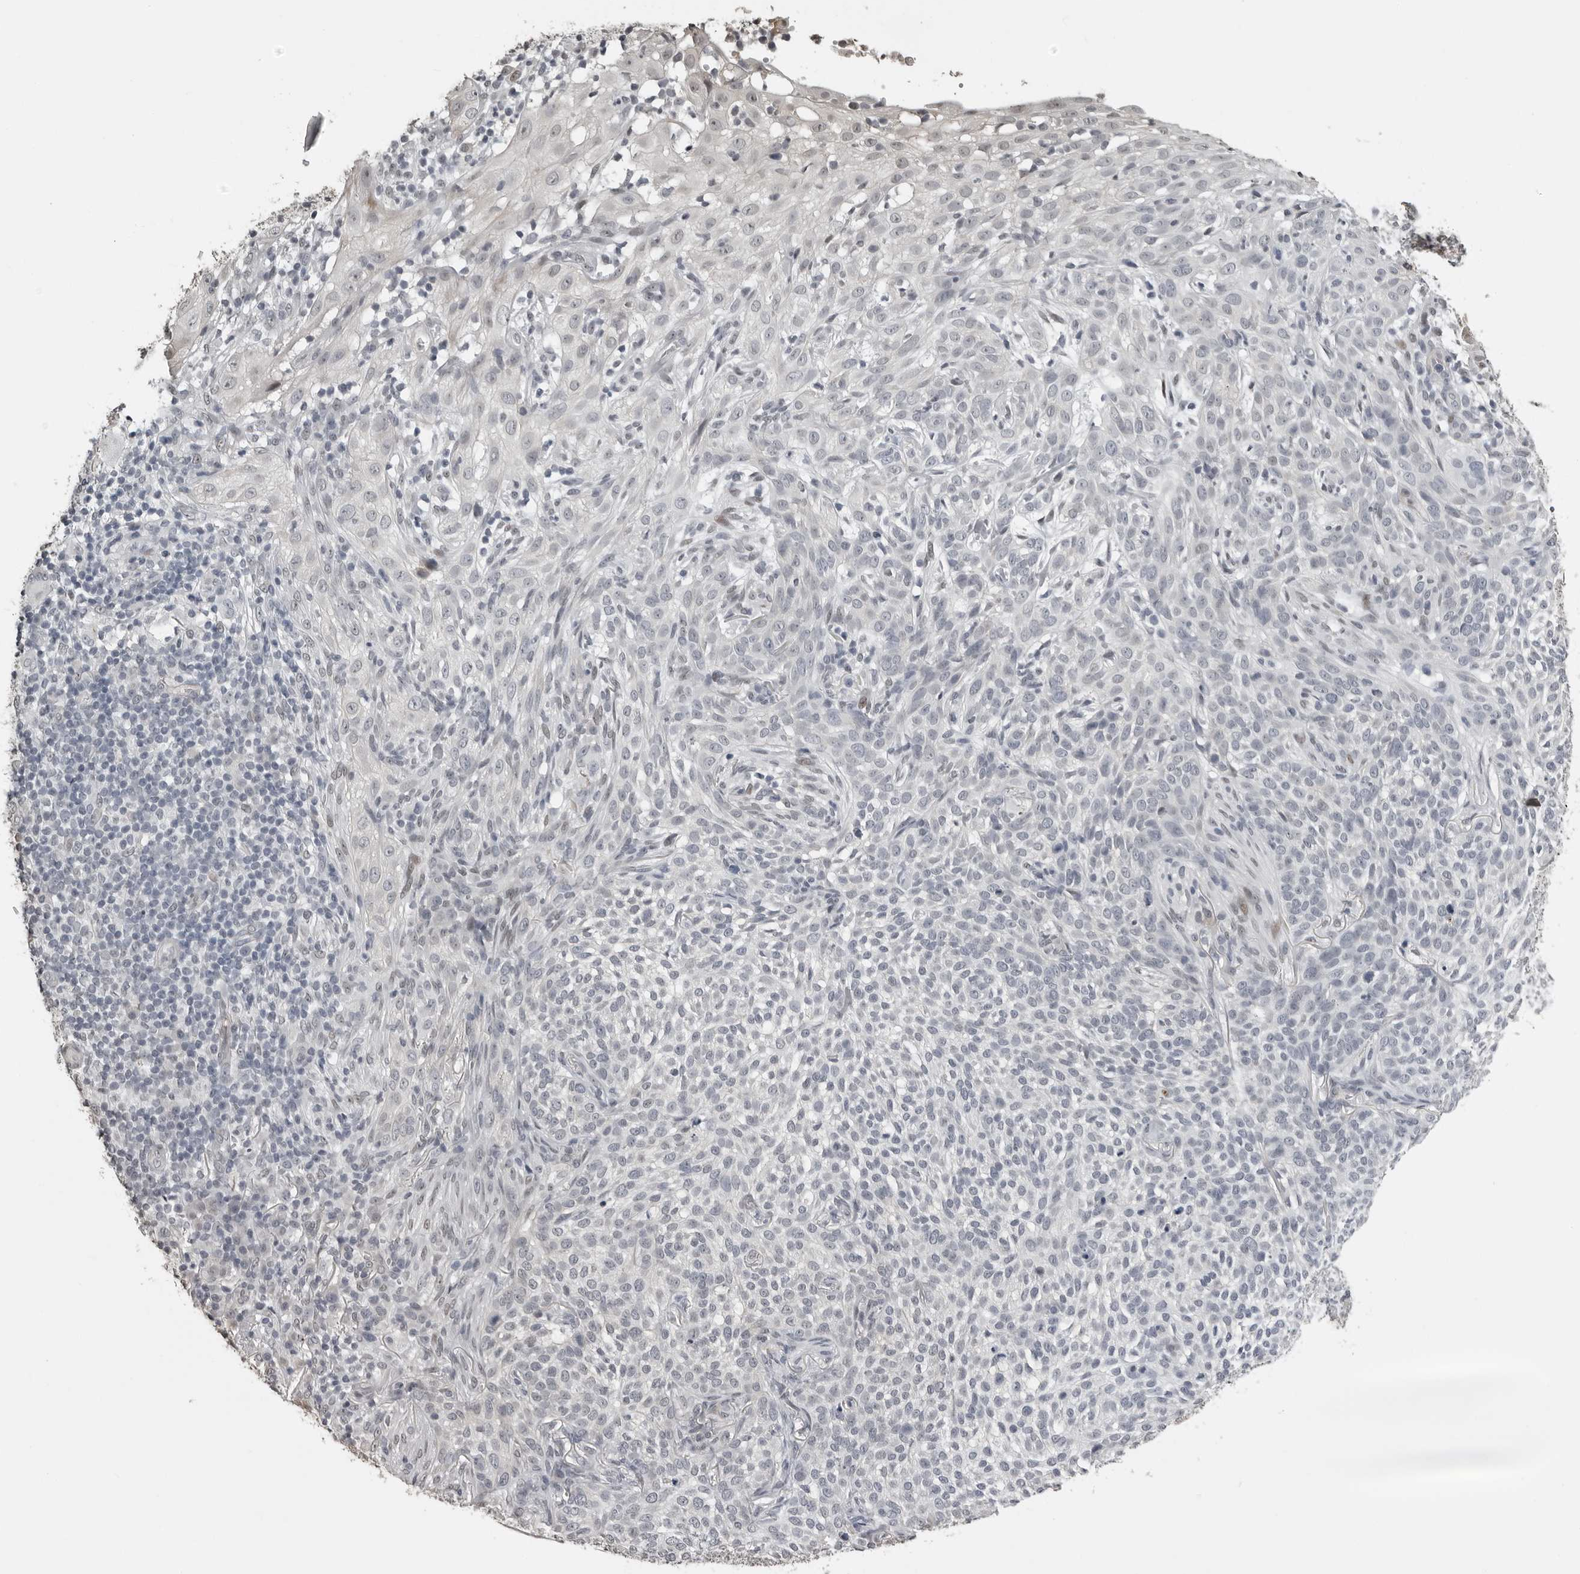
{"staining": {"intensity": "negative", "quantity": "none", "location": "none"}, "tissue": "skin cancer", "cell_type": "Tumor cells", "image_type": "cancer", "snomed": [{"axis": "morphology", "description": "Basal cell carcinoma"}, {"axis": "topography", "description": "Skin"}], "caption": "DAB immunohistochemical staining of human skin basal cell carcinoma shows no significant staining in tumor cells. (DAB (3,3'-diaminobenzidine) IHC, high magnification).", "gene": "PRRX2", "patient": {"sex": "female", "age": 64}}